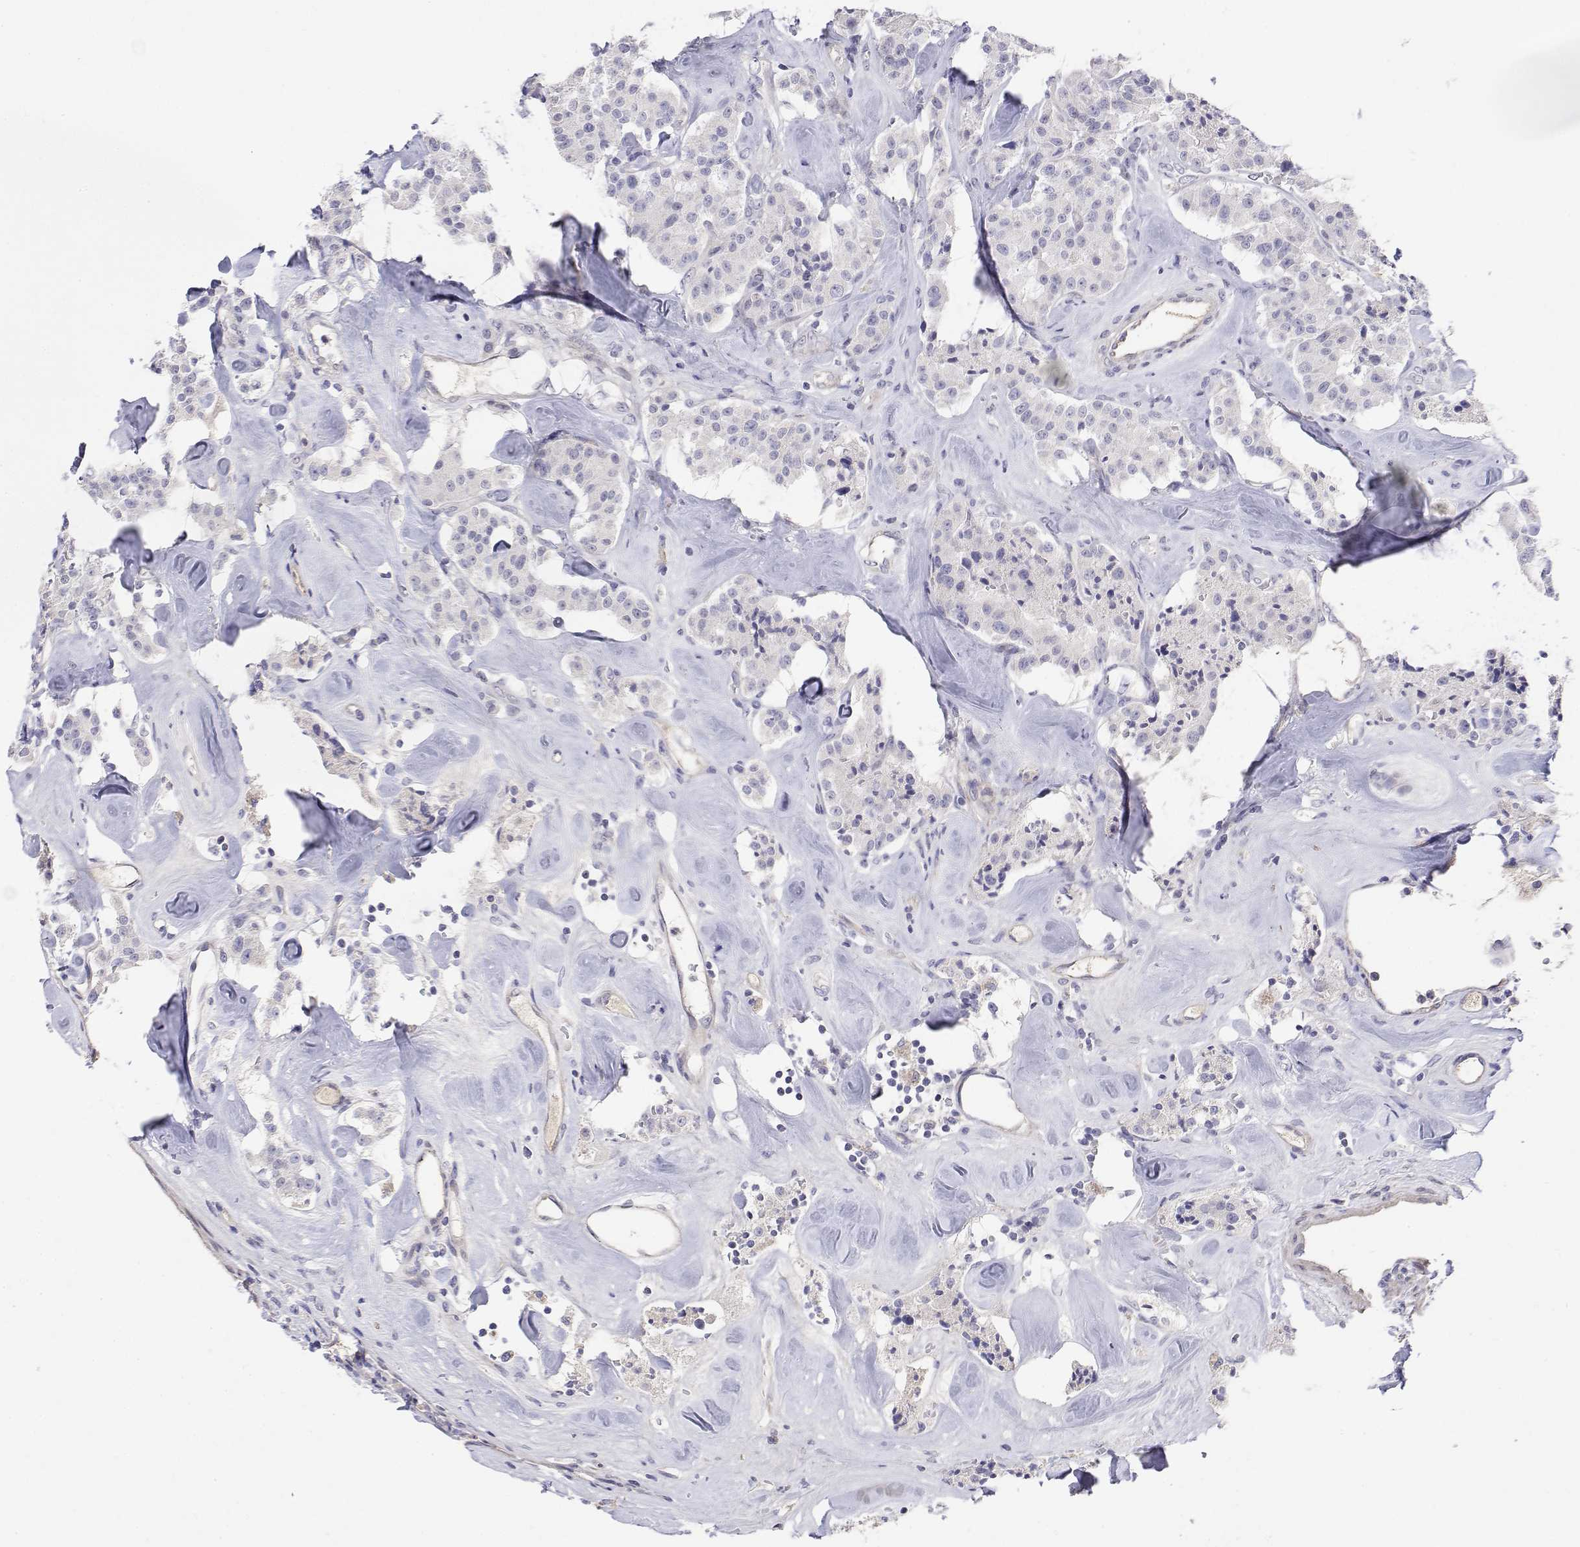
{"staining": {"intensity": "negative", "quantity": "none", "location": "none"}, "tissue": "carcinoid", "cell_type": "Tumor cells", "image_type": "cancer", "snomed": [{"axis": "morphology", "description": "Carcinoid, malignant, NOS"}, {"axis": "topography", "description": "Pancreas"}], "caption": "IHC micrograph of carcinoid stained for a protein (brown), which exhibits no expression in tumor cells.", "gene": "GGACT", "patient": {"sex": "male", "age": 41}}